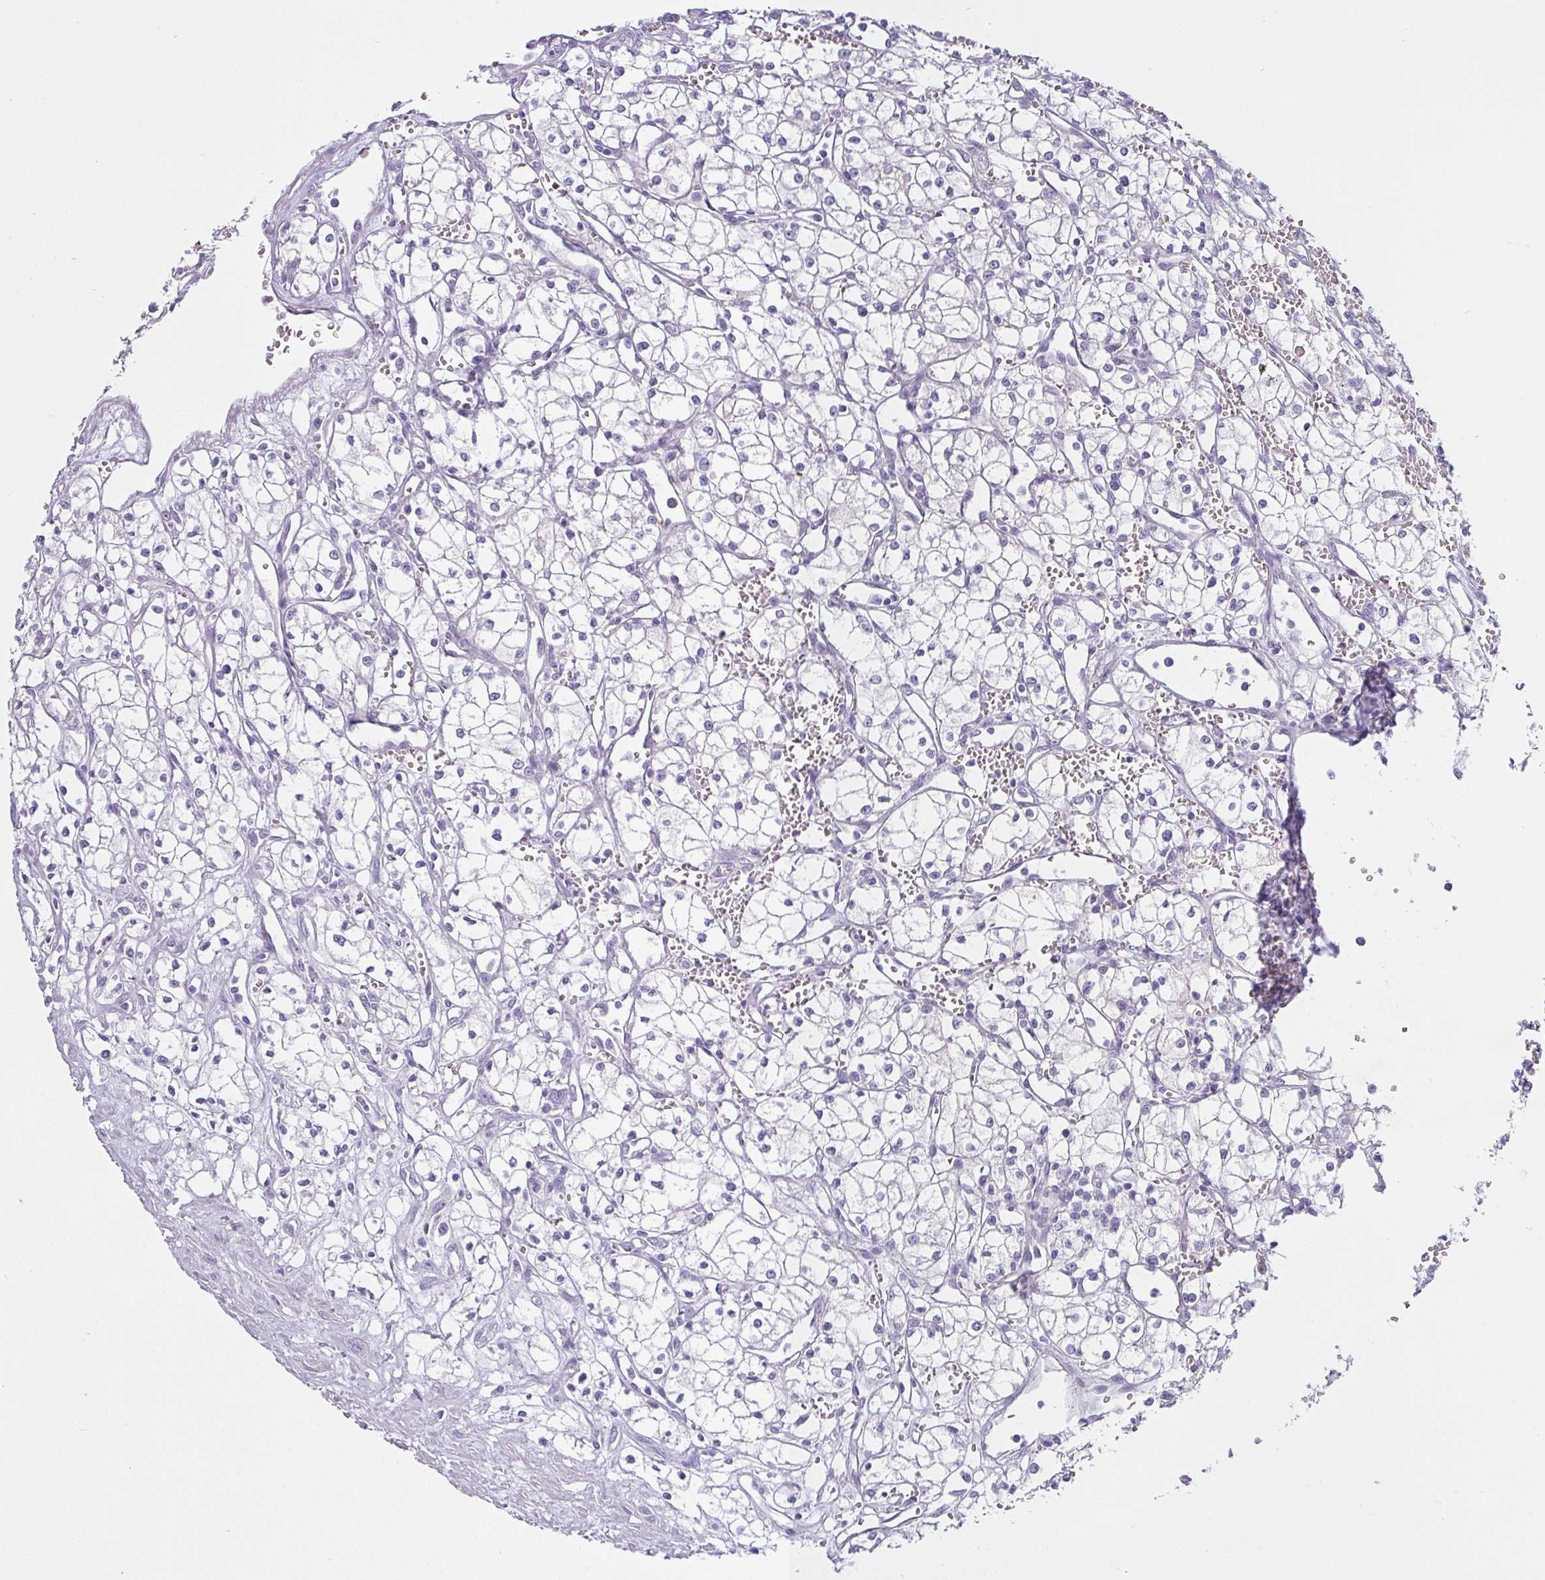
{"staining": {"intensity": "negative", "quantity": "none", "location": "none"}, "tissue": "renal cancer", "cell_type": "Tumor cells", "image_type": "cancer", "snomed": [{"axis": "morphology", "description": "Adenocarcinoma, NOS"}, {"axis": "topography", "description": "Kidney"}], "caption": "There is no significant staining in tumor cells of renal cancer (adenocarcinoma).", "gene": "VCY1B", "patient": {"sex": "male", "age": 59}}